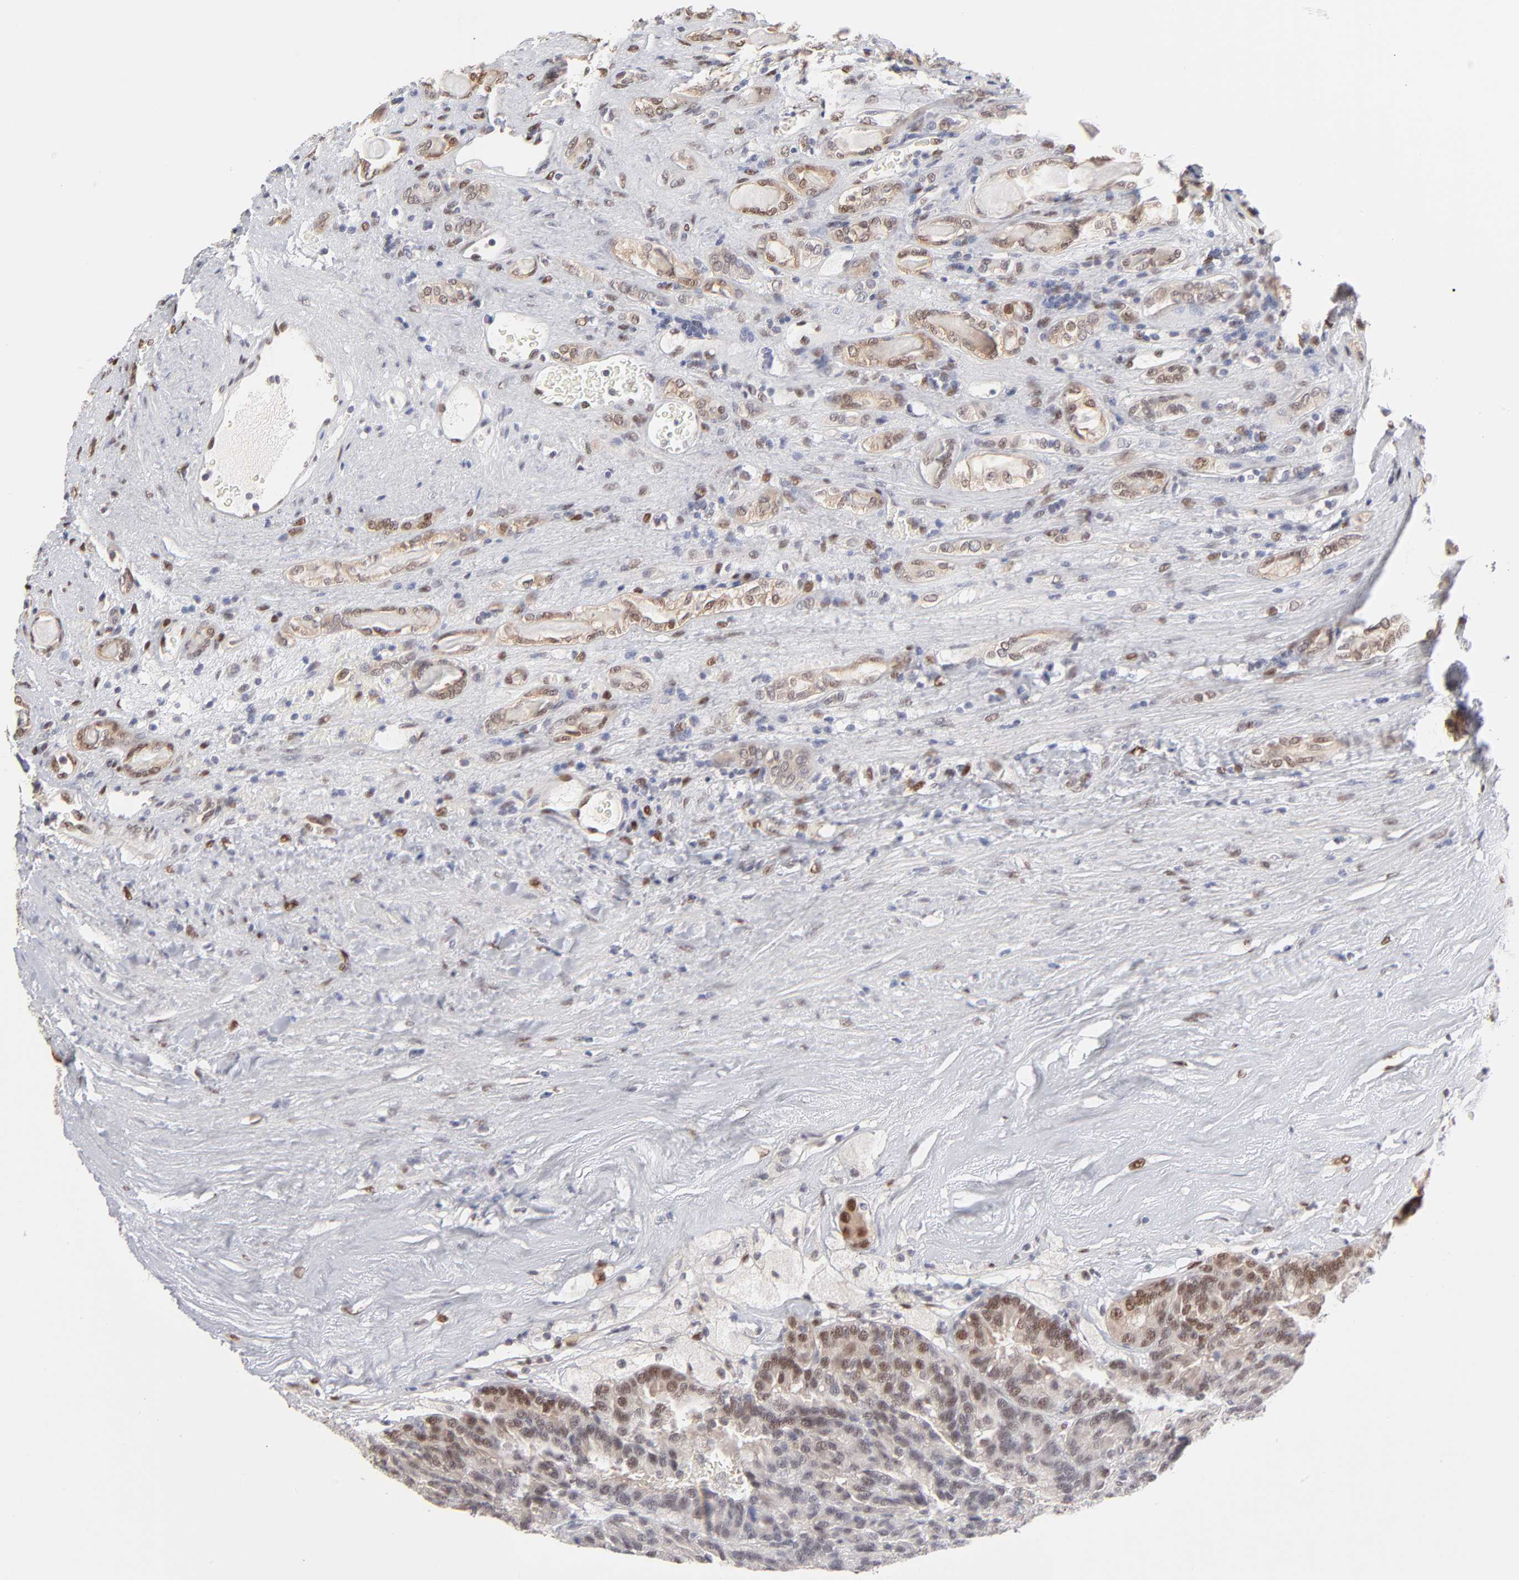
{"staining": {"intensity": "moderate", "quantity": "25%-75%", "location": "nuclear"}, "tissue": "renal cancer", "cell_type": "Tumor cells", "image_type": "cancer", "snomed": [{"axis": "morphology", "description": "Adenocarcinoma, NOS"}, {"axis": "topography", "description": "Kidney"}], "caption": "This is a photomicrograph of immunohistochemistry staining of renal adenocarcinoma, which shows moderate staining in the nuclear of tumor cells.", "gene": "STAT3", "patient": {"sex": "male", "age": 46}}